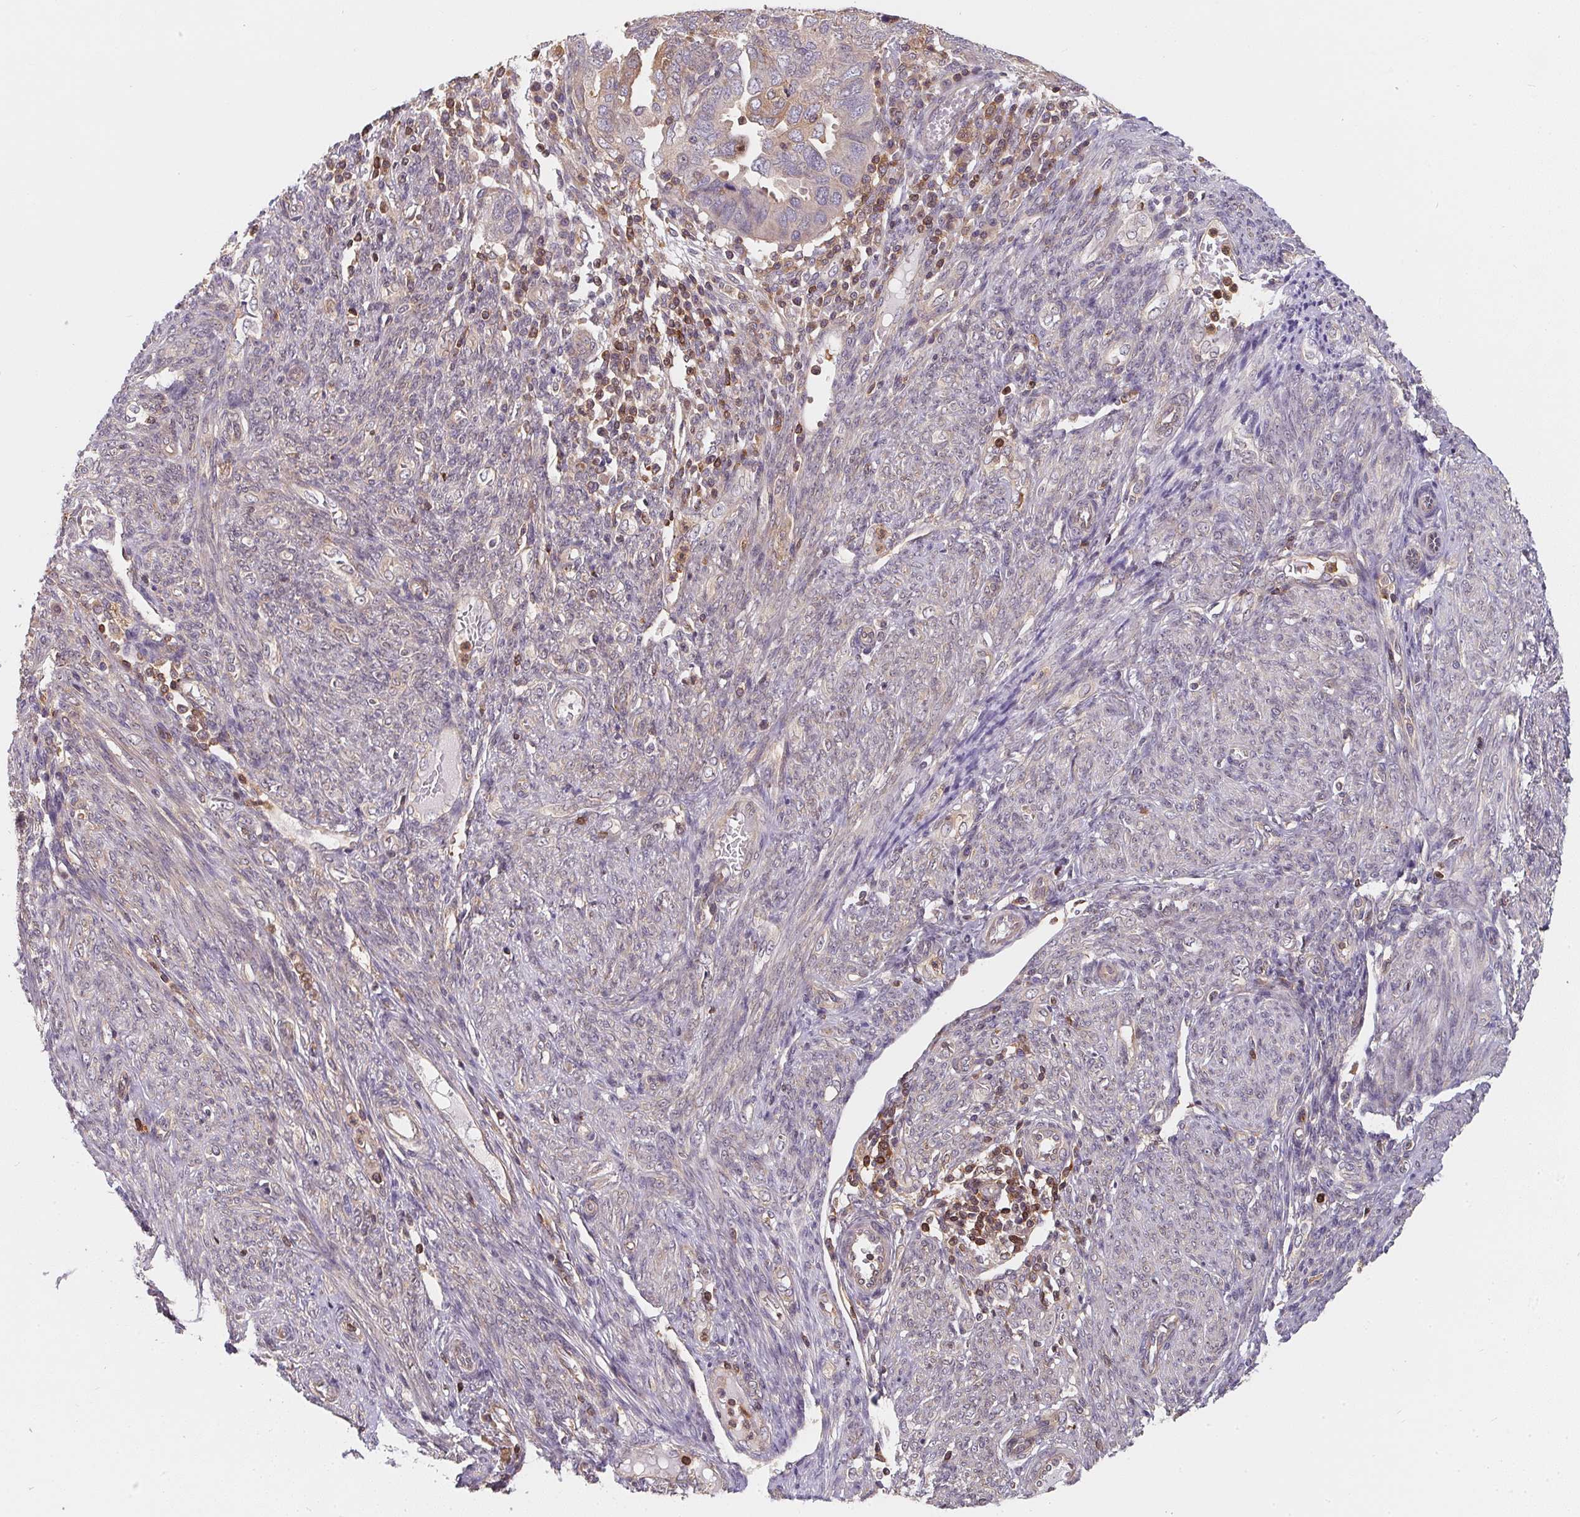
{"staining": {"intensity": "negative", "quantity": "none", "location": "none"}, "tissue": "endometrial cancer", "cell_type": "Tumor cells", "image_type": "cancer", "snomed": [{"axis": "morphology", "description": "Adenocarcinoma, NOS"}, {"axis": "topography", "description": "Endometrium"}], "caption": "DAB immunohistochemical staining of human endometrial cancer (adenocarcinoma) shows no significant expression in tumor cells.", "gene": "ANKRD13A", "patient": {"sex": "female", "age": 79}}